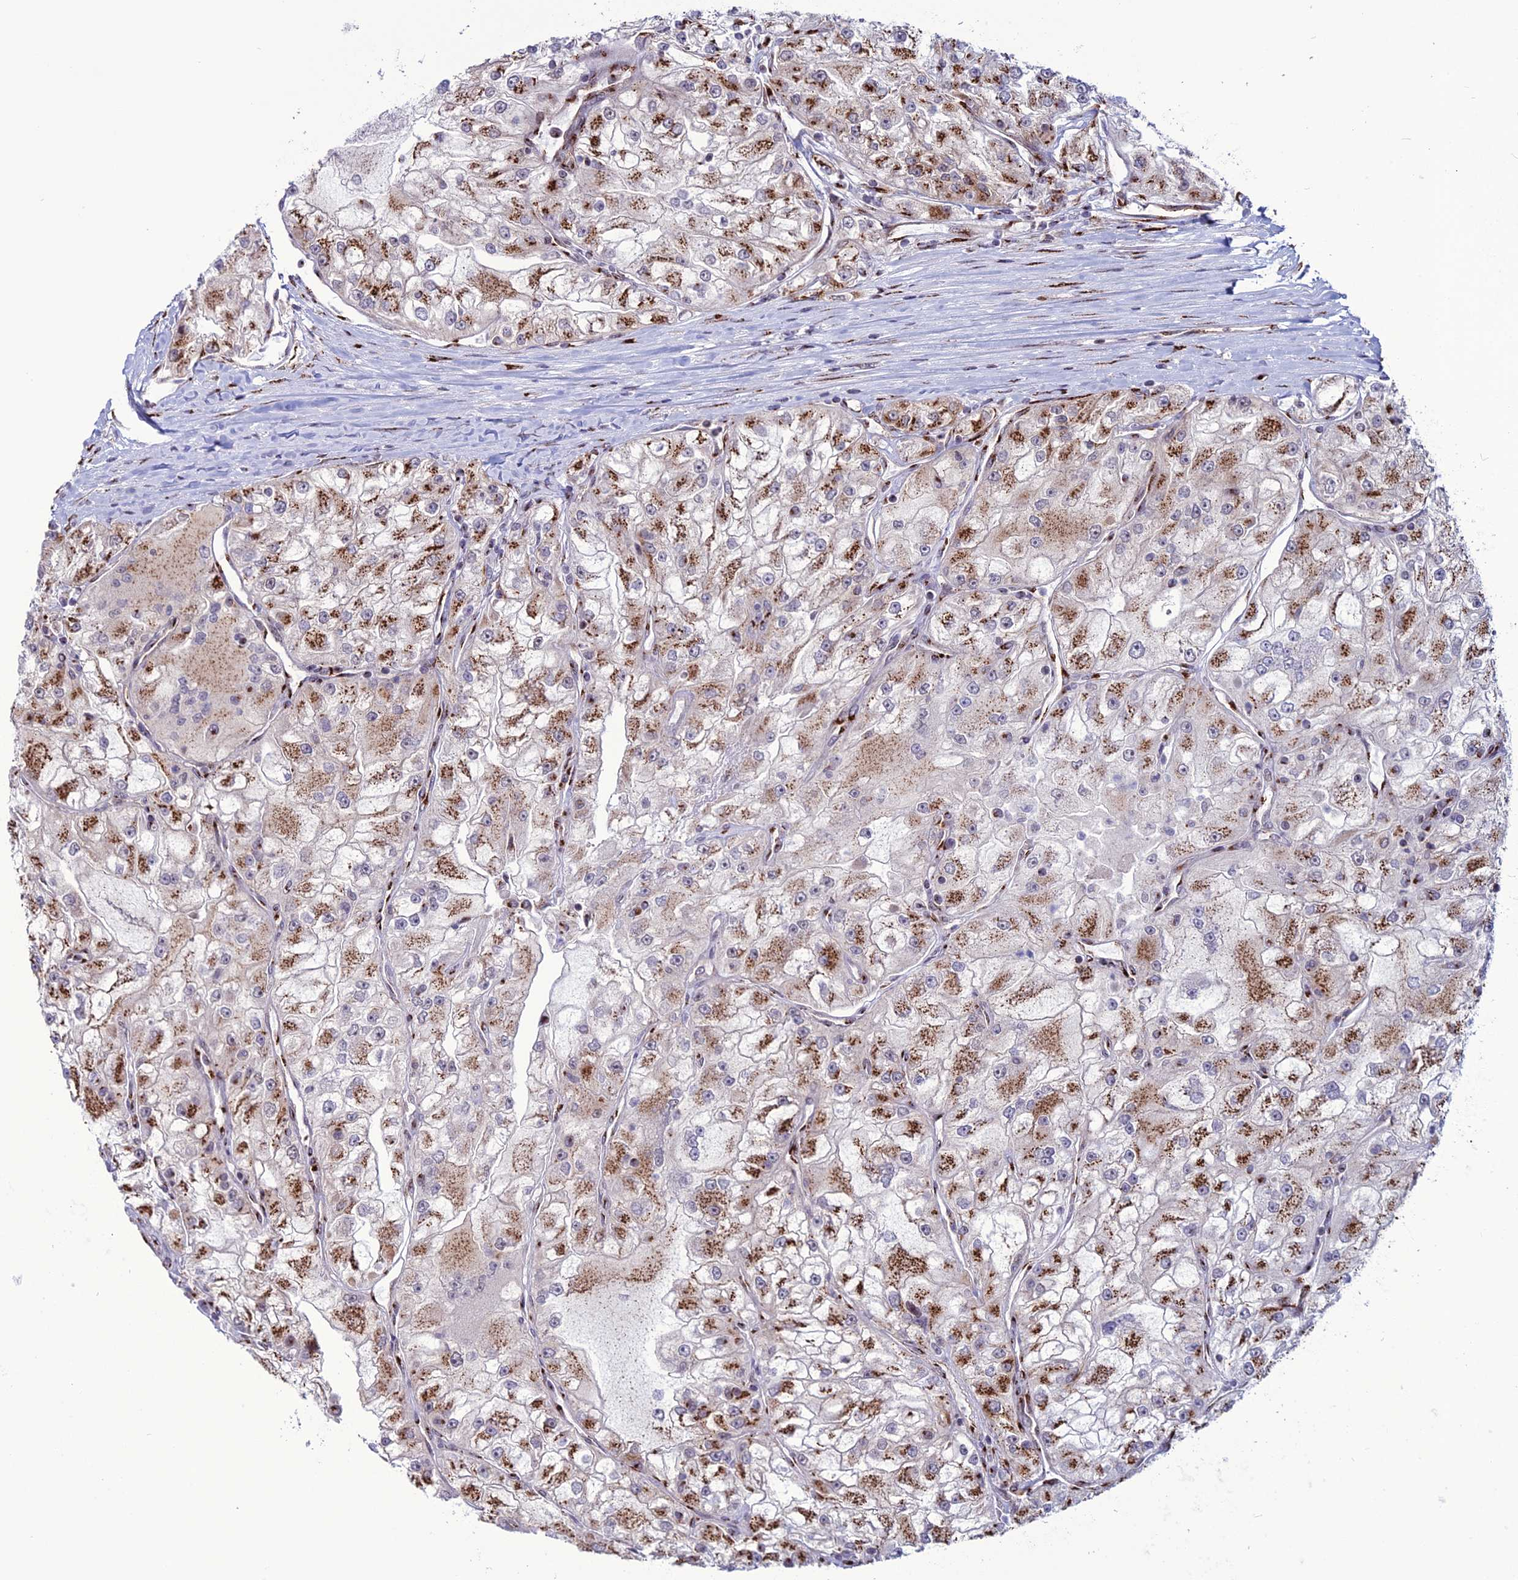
{"staining": {"intensity": "strong", "quantity": ">75%", "location": "cytoplasmic/membranous"}, "tissue": "renal cancer", "cell_type": "Tumor cells", "image_type": "cancer", "snomed": [{"axis": "morphology", "description": "Adenocarcinoma, NOS"}, {"axis": "topography", "description": "Kidney"}], "caption": "Protein analysis of adenocarcinoma (renal) tissue exhibits strong cytoplasmic/membranous expression in about >75% of tumor cells. The staining is performed using DAB (3,3'-diaminobenzidine) brown chromogen to label protein expression. The nuclei are counter-stained blue using hematoxylin.", "gene": "PLEKHA4", "patient": {"sex": "female", "age": 72}}